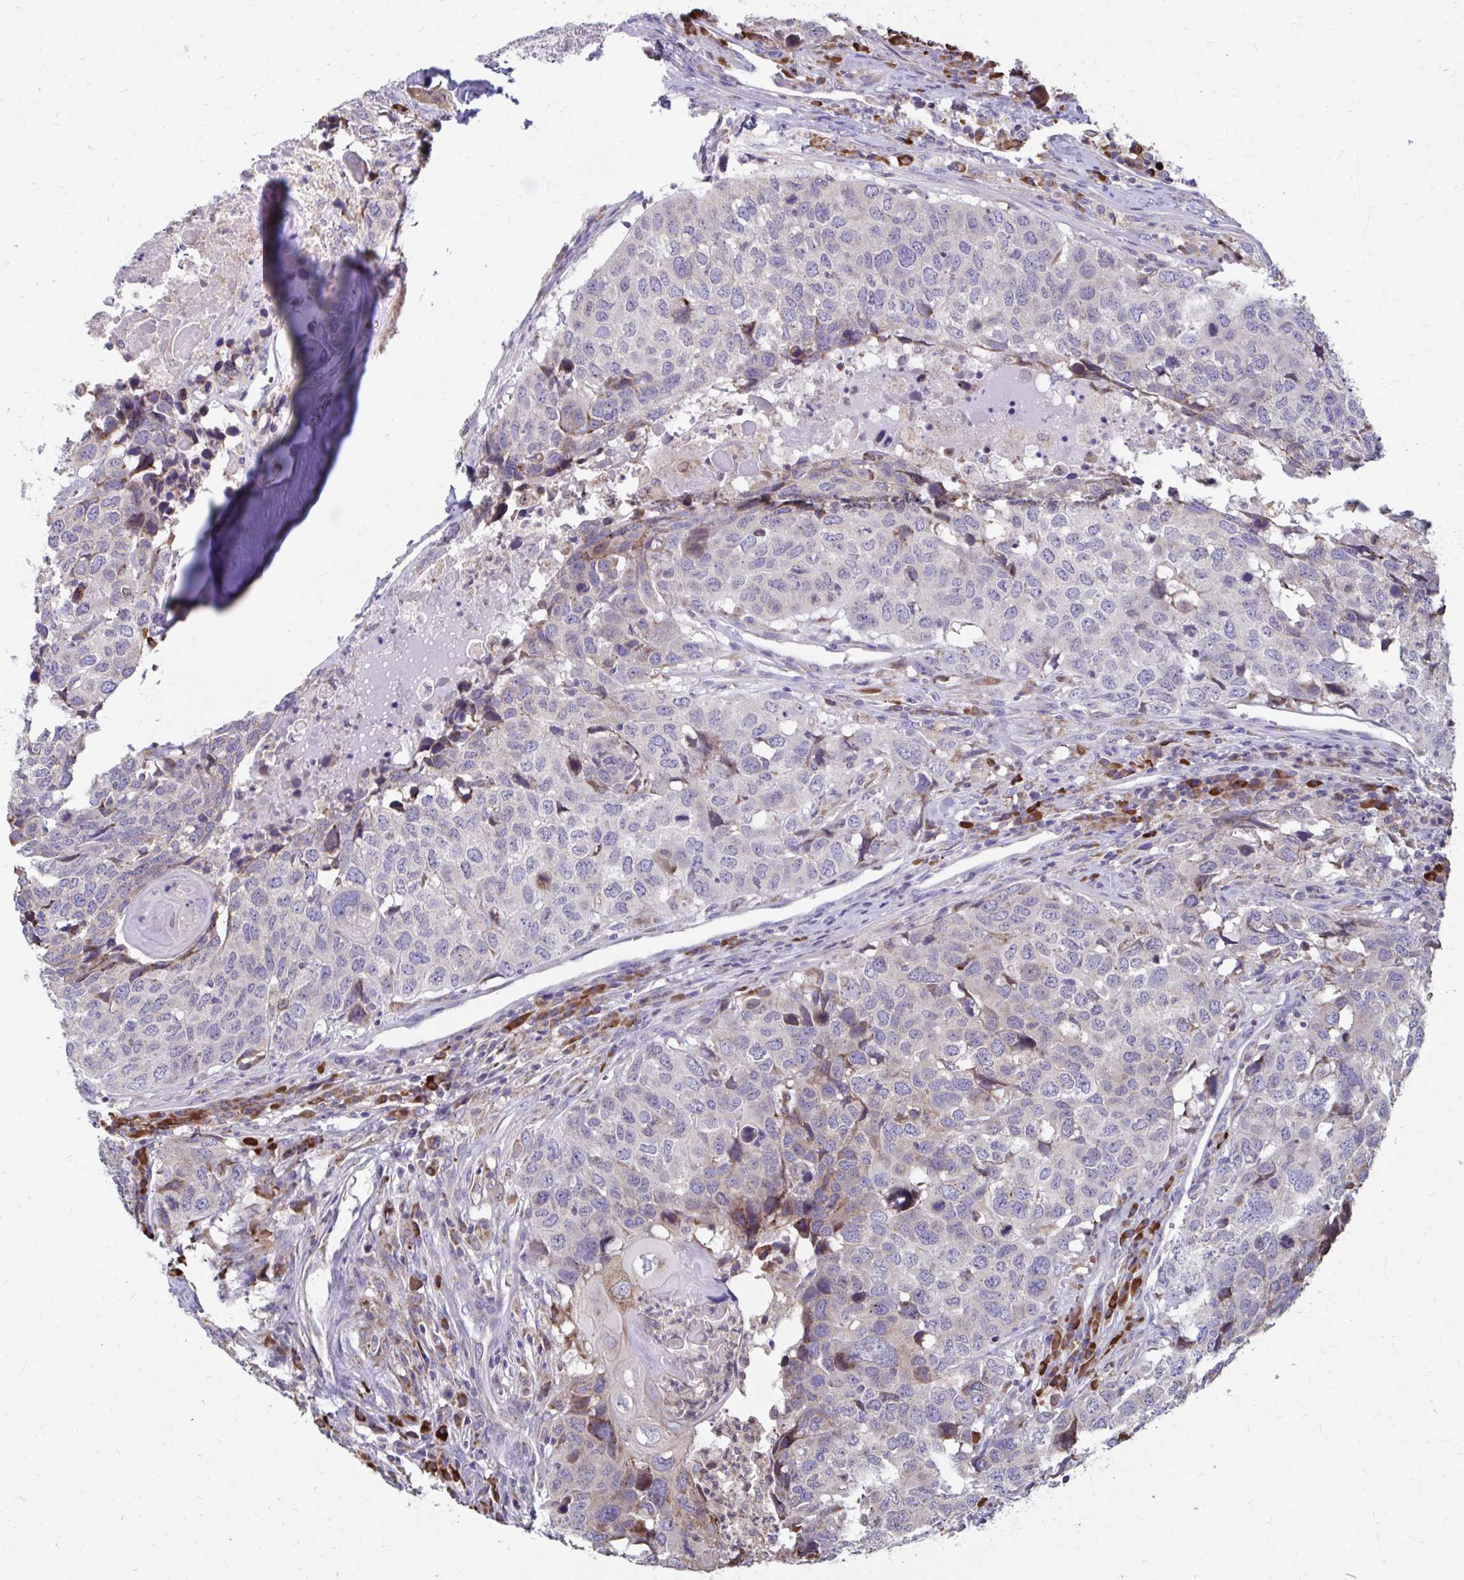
{"staining": {"intensity": "negative", "quantity": "none", "location": "none"}, "tissue": "head and neck cancer", "cell_type": "Tumor cells", "image_type": "cancer", "snomed": [{"axis": "morphology", "description": "Normal tissue, NOS"}, {"axis": "morphology", "description": "Squamous cell carcinoma, NOS"}, {"axis": "topography", "description": "Skeletal muscle"}, {"axis": "topography", "description": "Vascular tissue"}, {"axis": "topography", "description": "Peripheral nerve tissue"}, {"axis": "topography", "description": "Head-Neck"}], "caption": "The image shows no staining of tumor cells in head and neck cancer. Nuclei are stained in blue.", "gene": "FKBP2", "patient": {"sex": "male", "age": 66}}